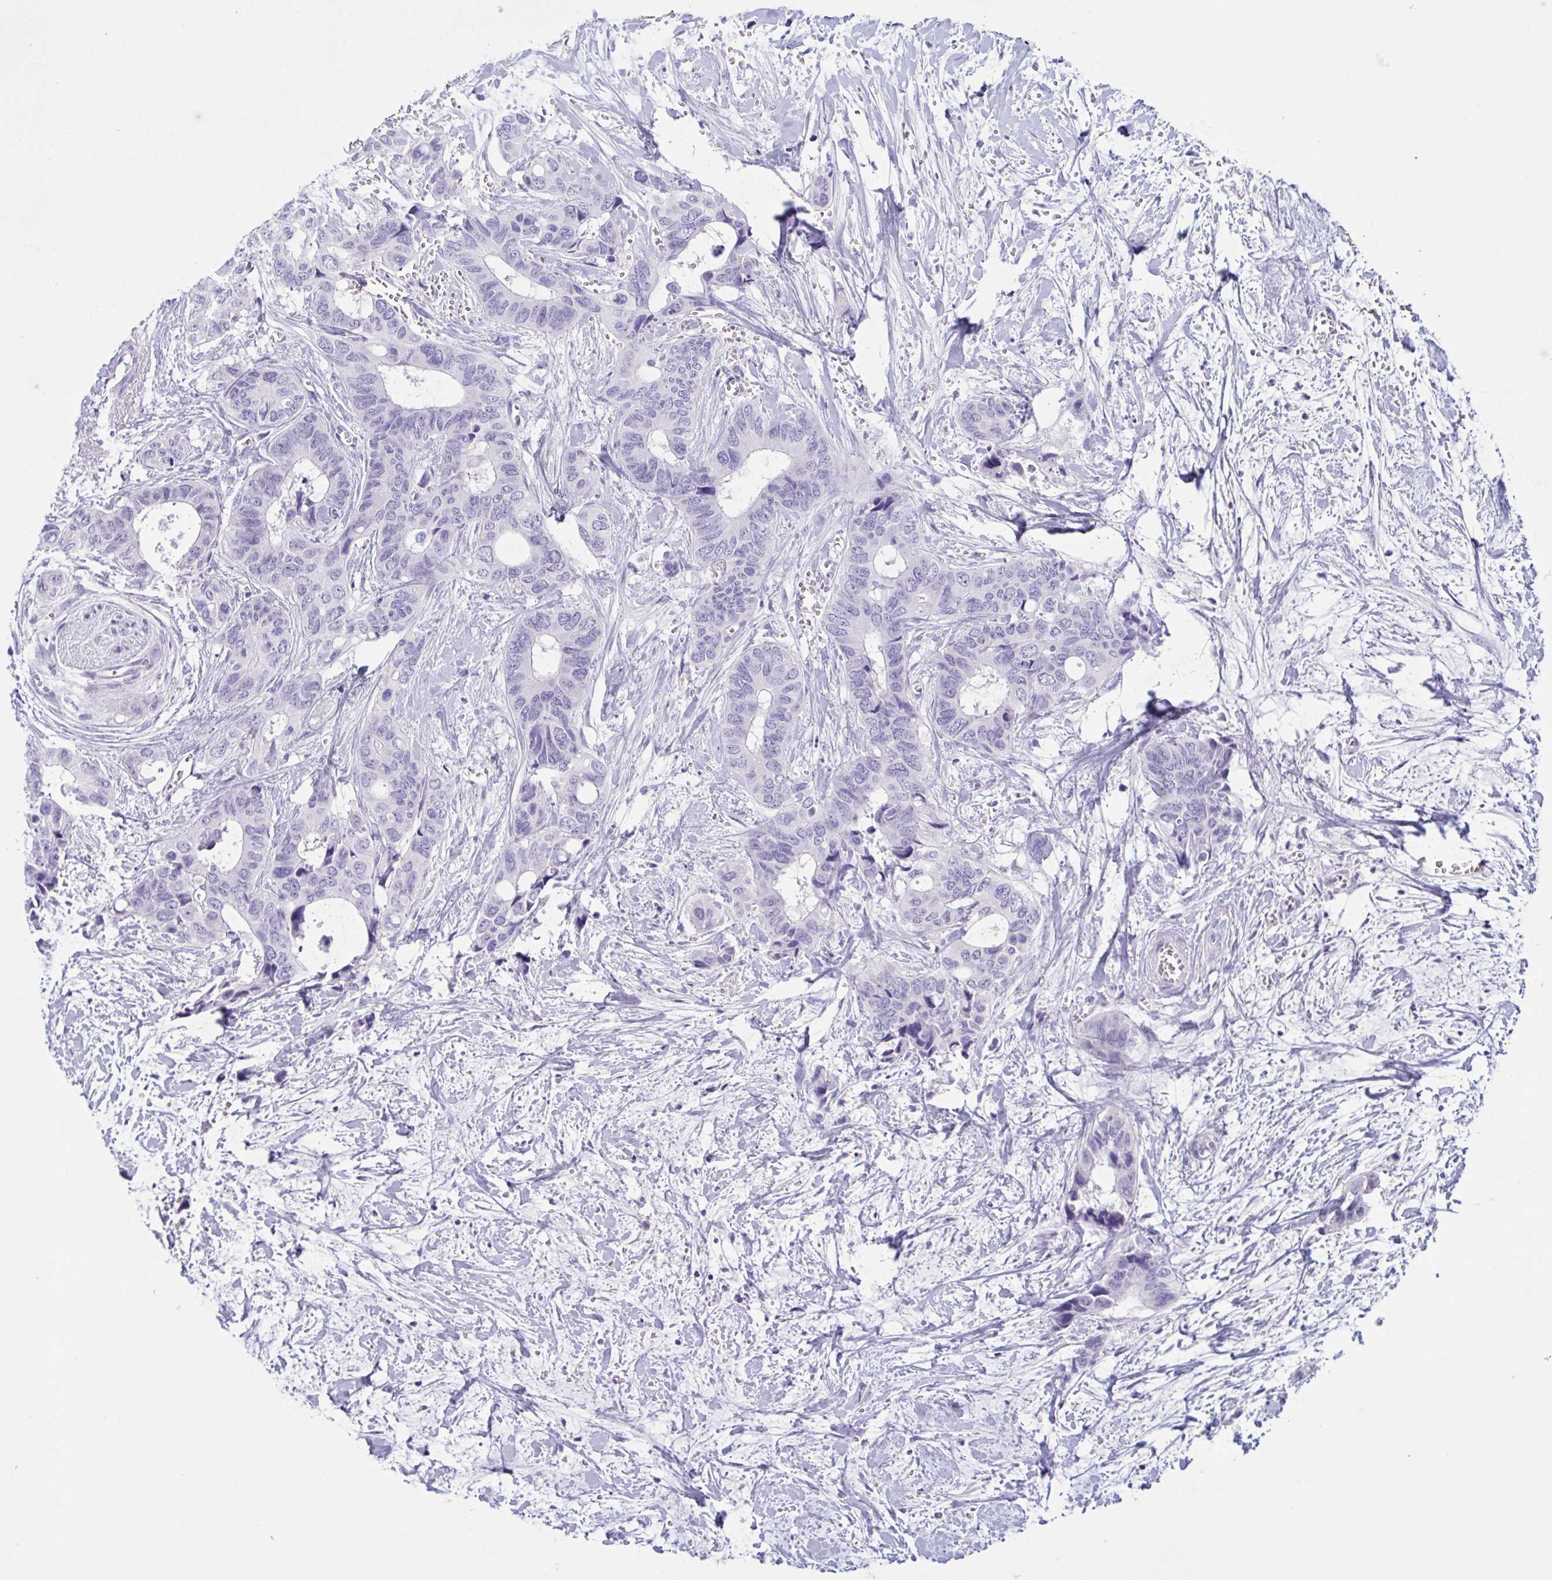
{"staining": {"intensity": "negative", "quantity": "none", "location": "none"}, "tissue": "colorectal cancer", "cell_type": "Tumor cells", "image_type": "cancer", "snomed": [{"axis": "morphology", "description": "Adenocarcinoma, NOS"}, {"axis": "topography", "description": "Rectum"}], "caption": "This histopathology image is of colorectal adenocarcinoma stained with immunohistochemistry (IHC) to label a protein in brown with the nuclei are counter-stained blue. There is no expression in tumor cells. (DAB (3,3'-diaminobenzidine) IHC visualized using brightfield microscopy, high magnification).", "gene": "XCL1", "patient": {"sex": "male", "age": 76}}